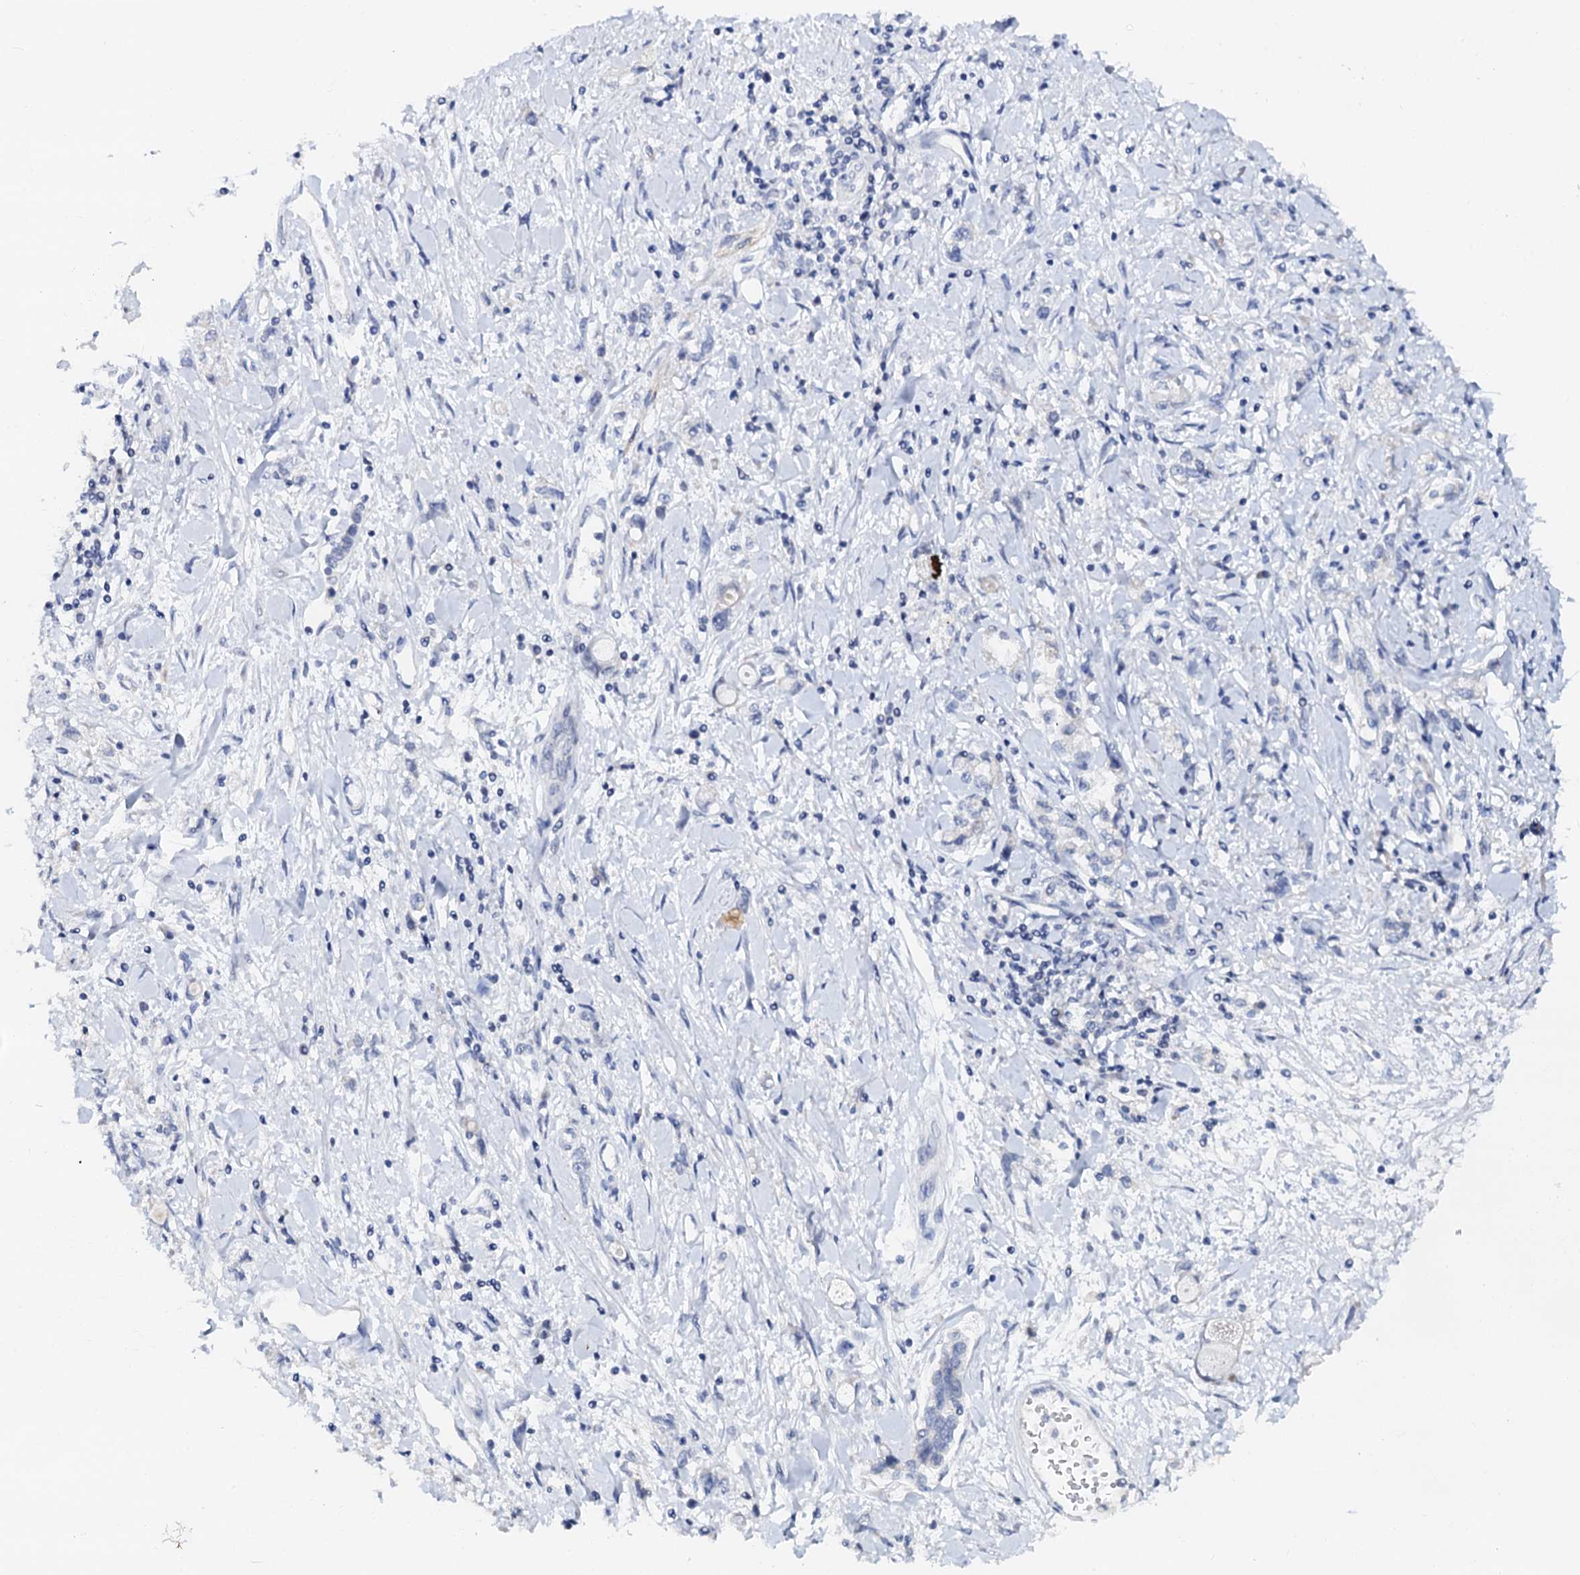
{"staining": {"intensity": "negative", "quantity": "none", "location": "none"}, "tissue": "stomach cancer", "cell_type": "Tumor cells", "image_type": "cancer", "snomed": [{"axis": "morphology", "description": "Adenocarcinoma, NOS"}, {"axis": "topography", "description": "Stomach"}], "caption": "Immunohistochemistry (IHC) micrograph of human adenocarcinoma (stomach) stained for a protein (brown), which displays no positivity in tumor cells. (Brightfield microscopy of DAB IHC at high magnification).", "gene": "NALF1", "patient": {"sex": "female", "age": 76}}